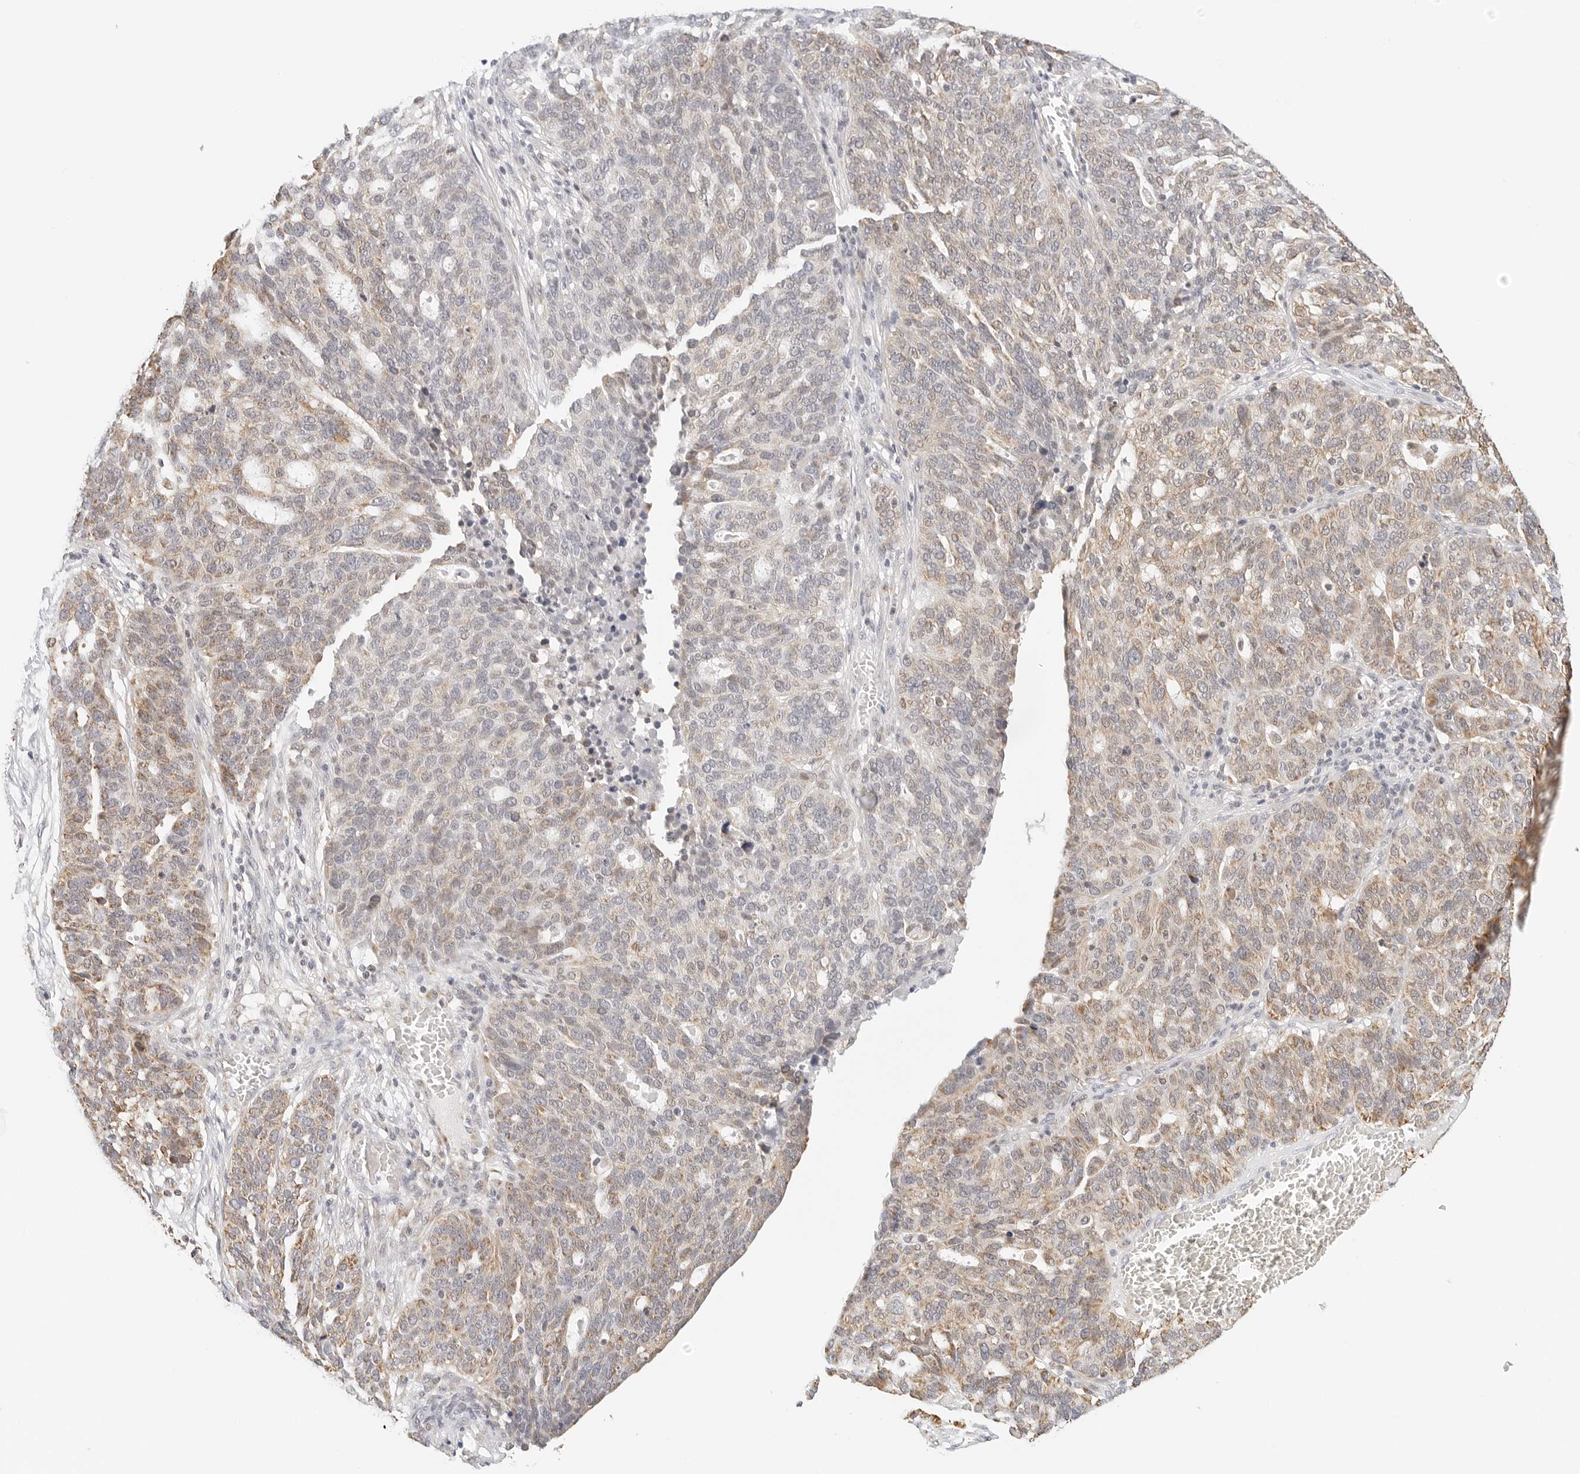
{"staining": {"intensity": "weak", "quantity": ">75%", "location": "cytoplasmic/membranous"}, "tissue": "ovarian cancer", "cell_type": "Tumor cells", "image_type": "cancer", "snomed": [{"axis": "morphology", "description": "Cystadenocarcinoma, serous, NOS"}, {"axis": "topography", "description": "Ovary"}], "caption": "This image exhibits immunohistochemistry staining of human ovarian serous cystadenocarcinoma, with low weak cytoplasmic/membranous expression in about >75% of tumor cells.", "gene": "ATL1", "patient": {"sex": "female", "age": 59}}